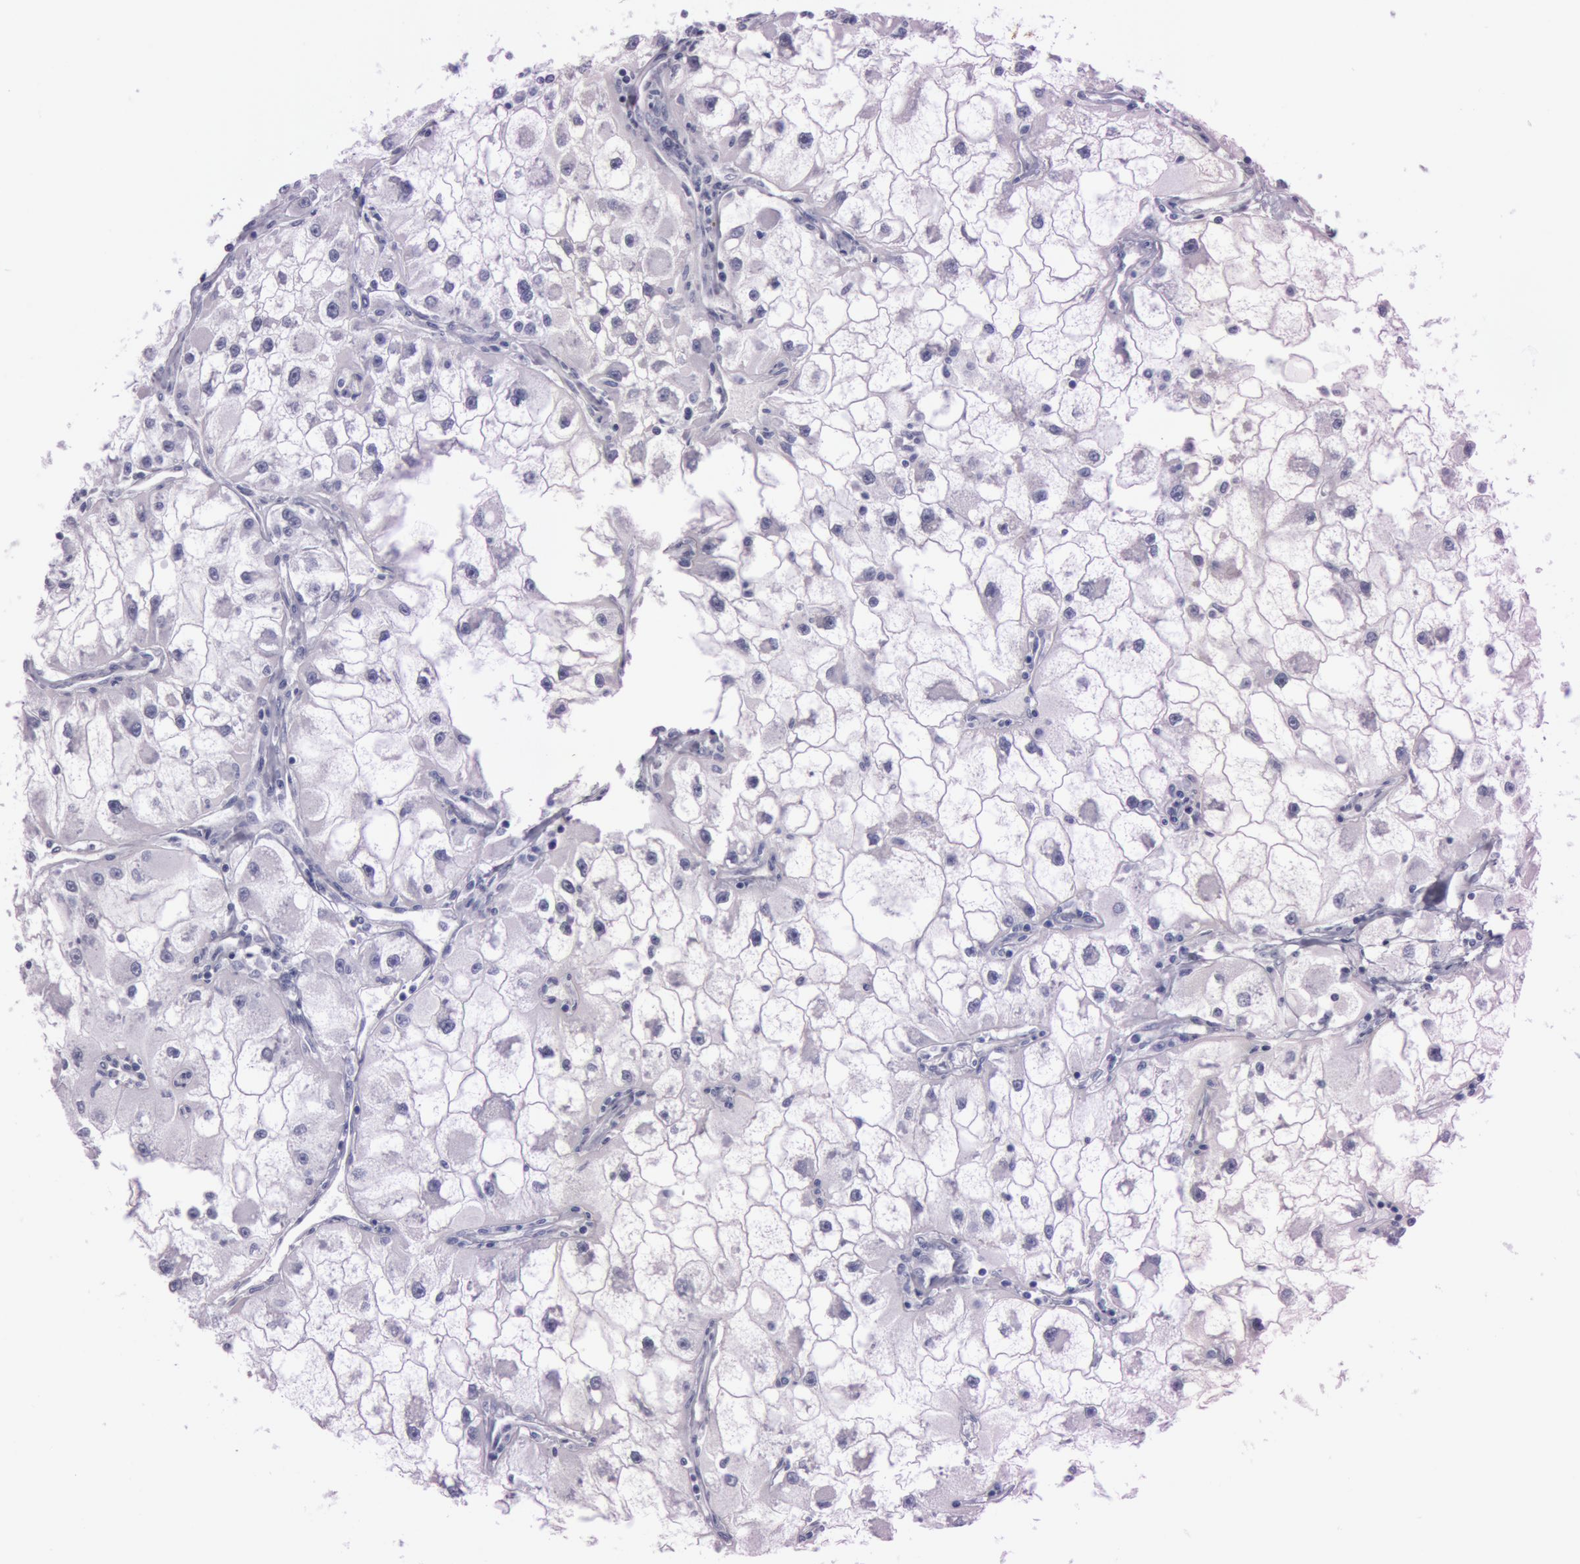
{"staining": {"intensity": "negative", "quantity": "none", "location": "none"}, "tissue": "renal cancer", "cell_type": "Tumor cells", "image_type": "cancer", "snomed": [{"axis": "morphology", "description": "Adenocarcinoma, NOS"}, {"axis": "topography", "description": "Kidney"}], "caption": "IHC of human adenocarcinoma (renal) reveals no expression in tumor cells. (DAB IHC, high magnification).", "gene": "S100A7", "patient": {"sex": "female", "age": 73}}